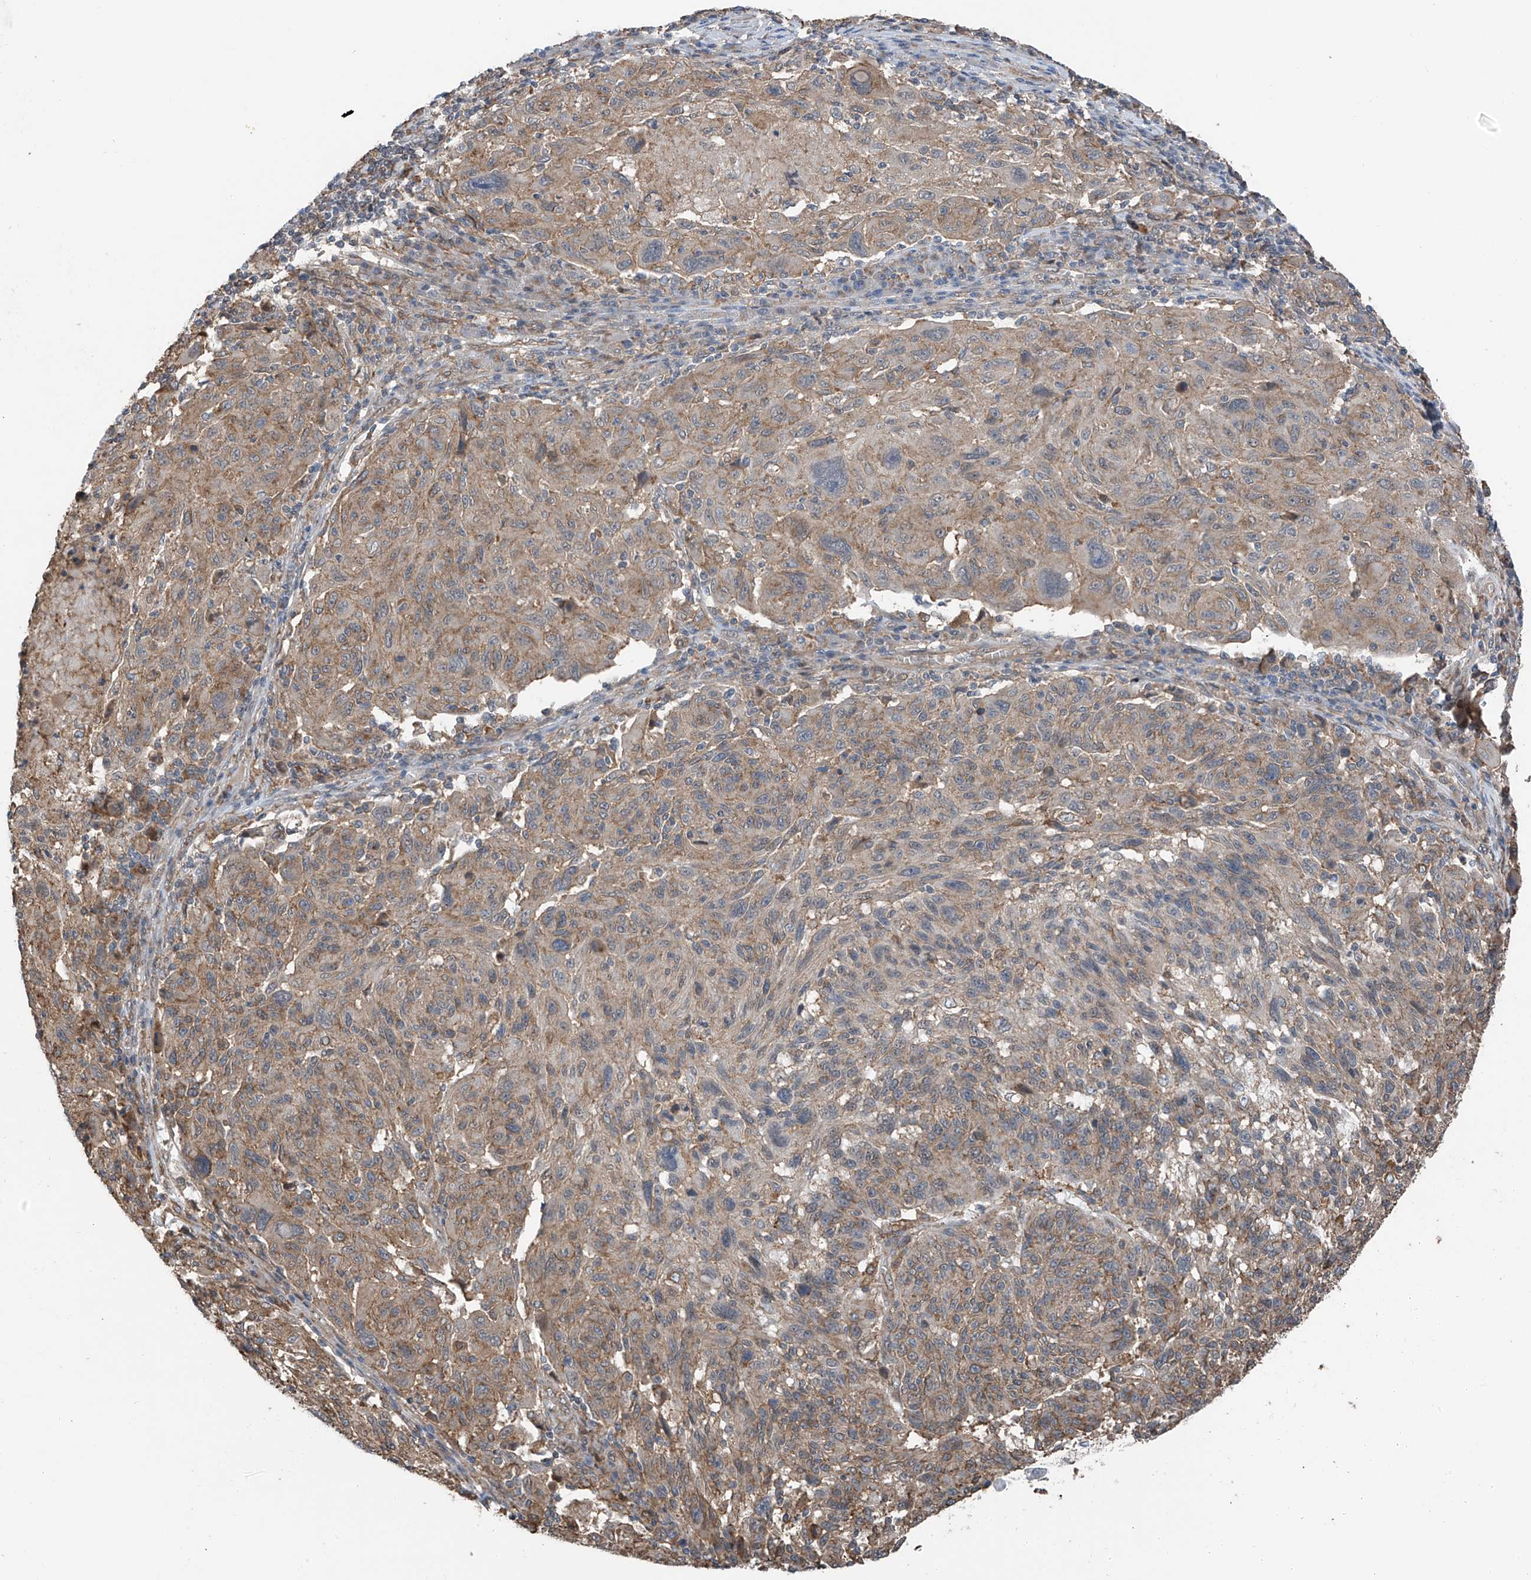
{"staining": {"intensity": "weak", "quantity": "25%-75%", "location": "cytoplasmic/membranous"}, "tissue": "melanoma", "cell_type": "Tumor cells", "image_type": "cancer", "snomed": [{"axis": "morphology", "description": "Malignant melanoma, NOS"}, {"axis": "topography", "description": "Skin"}], "caption": "Protein expression analysis of human melanoma reveals weak cytoplasmic/membranous positivity in about 25%-75% of tumor cells.", "gene": "ZNF189", "patient": {"sex": "male", "age": 53}}